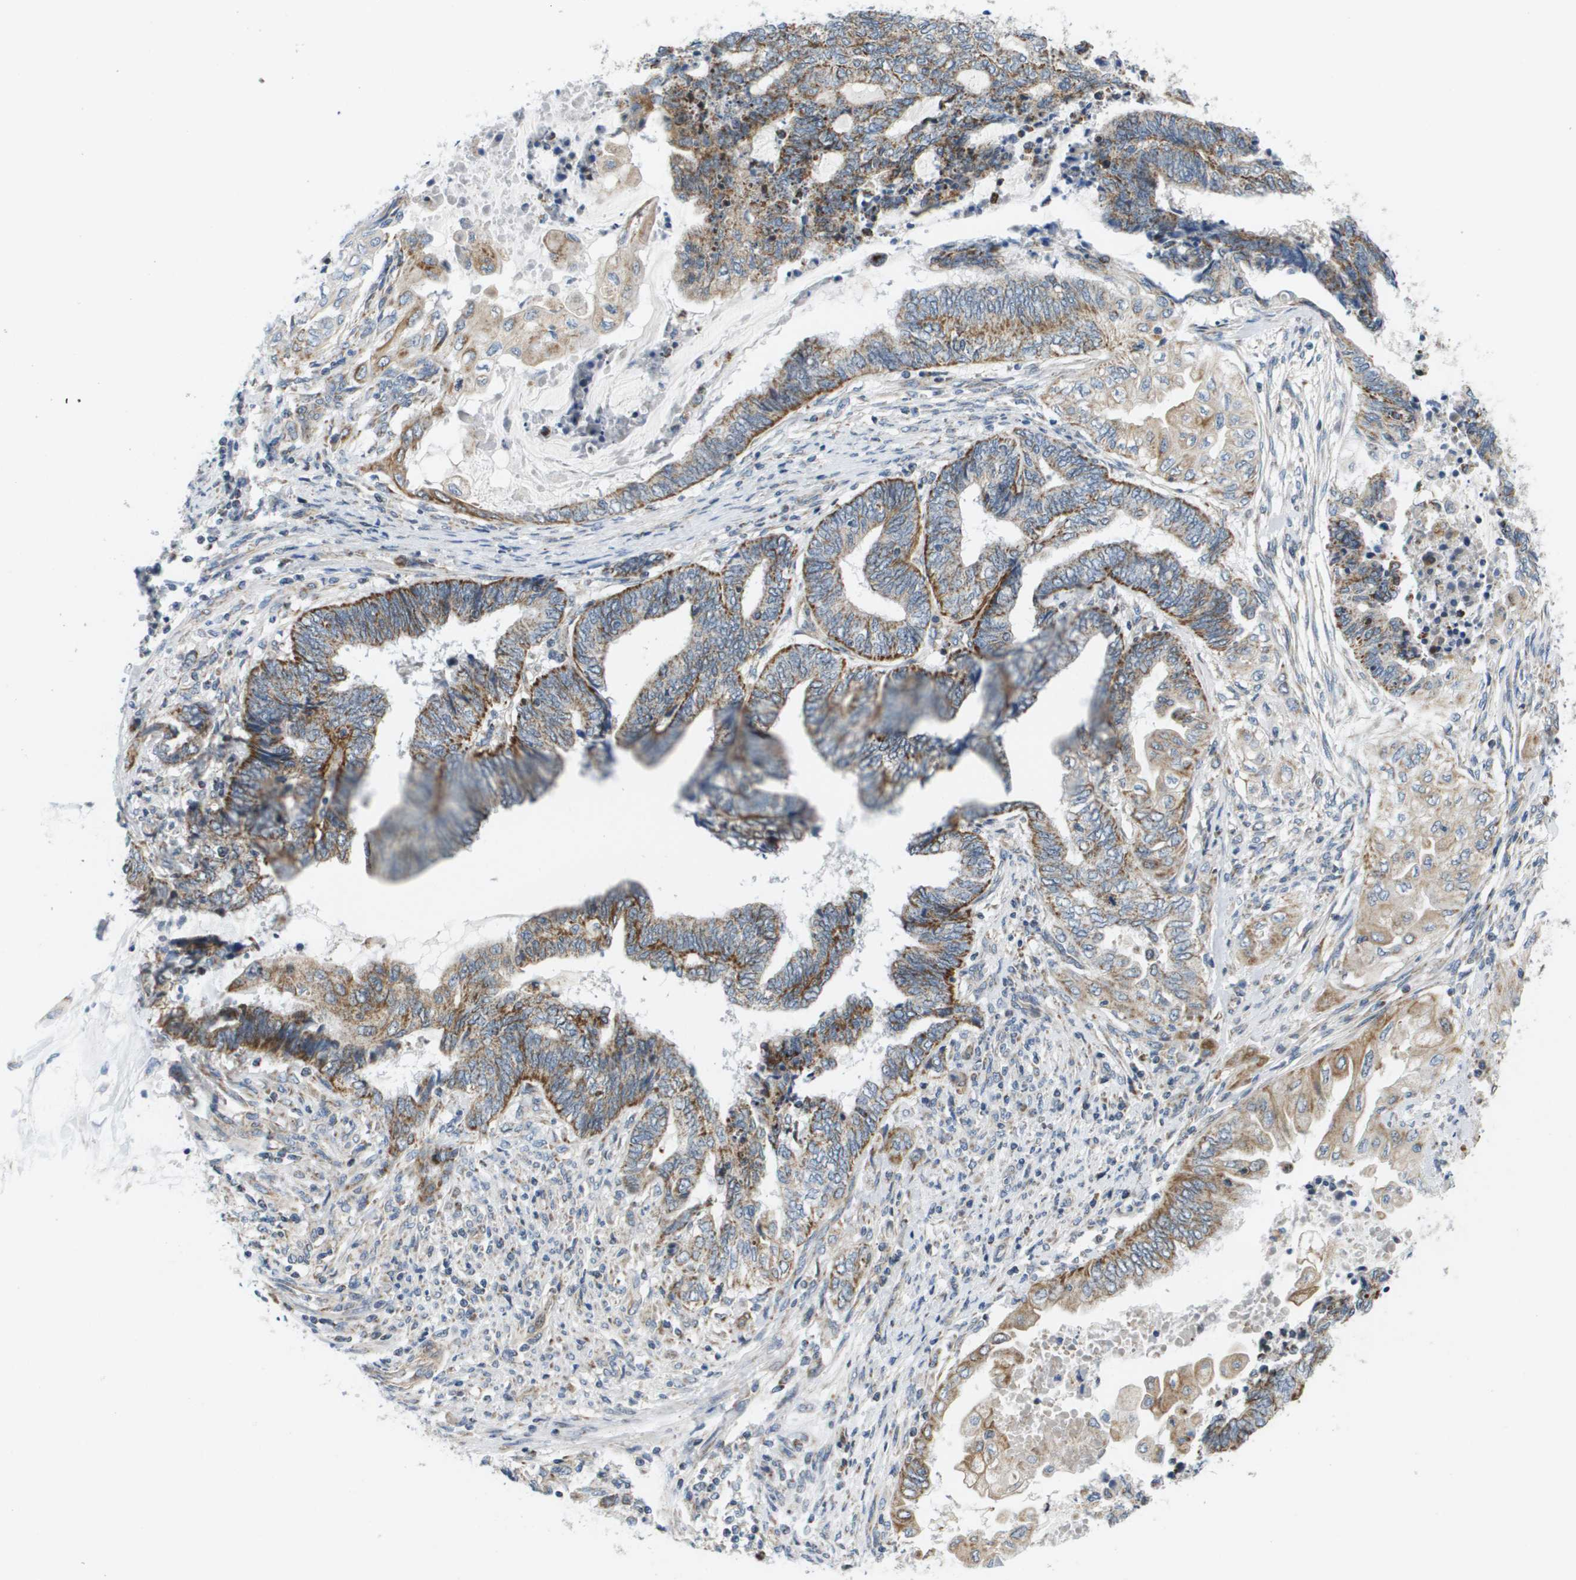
{"staining": {"intensity": "moderate", "quantity": ">75%", "location": "cytoplasmic/membranous"}, "tissue": "endometrial cancer", "cell_type": "Tumor cells", "image_type": "cancer", "snomed": [{"axis": "morphology", "description": "Adenocarcinoma, NOS"}, {"axis": "topography", "description": "Uterus"}, {"axis": "topography", "description": "Endometrium"}], "caption": "The image reveals immunohistochemical staining of endometrial adenocarcinoma. There is moderate cytoplasmic/membranous staining is identified in approximately >75% of tumor cells.", "gene": "KRT23", "patient": {"sex": "female", "age": 70}}